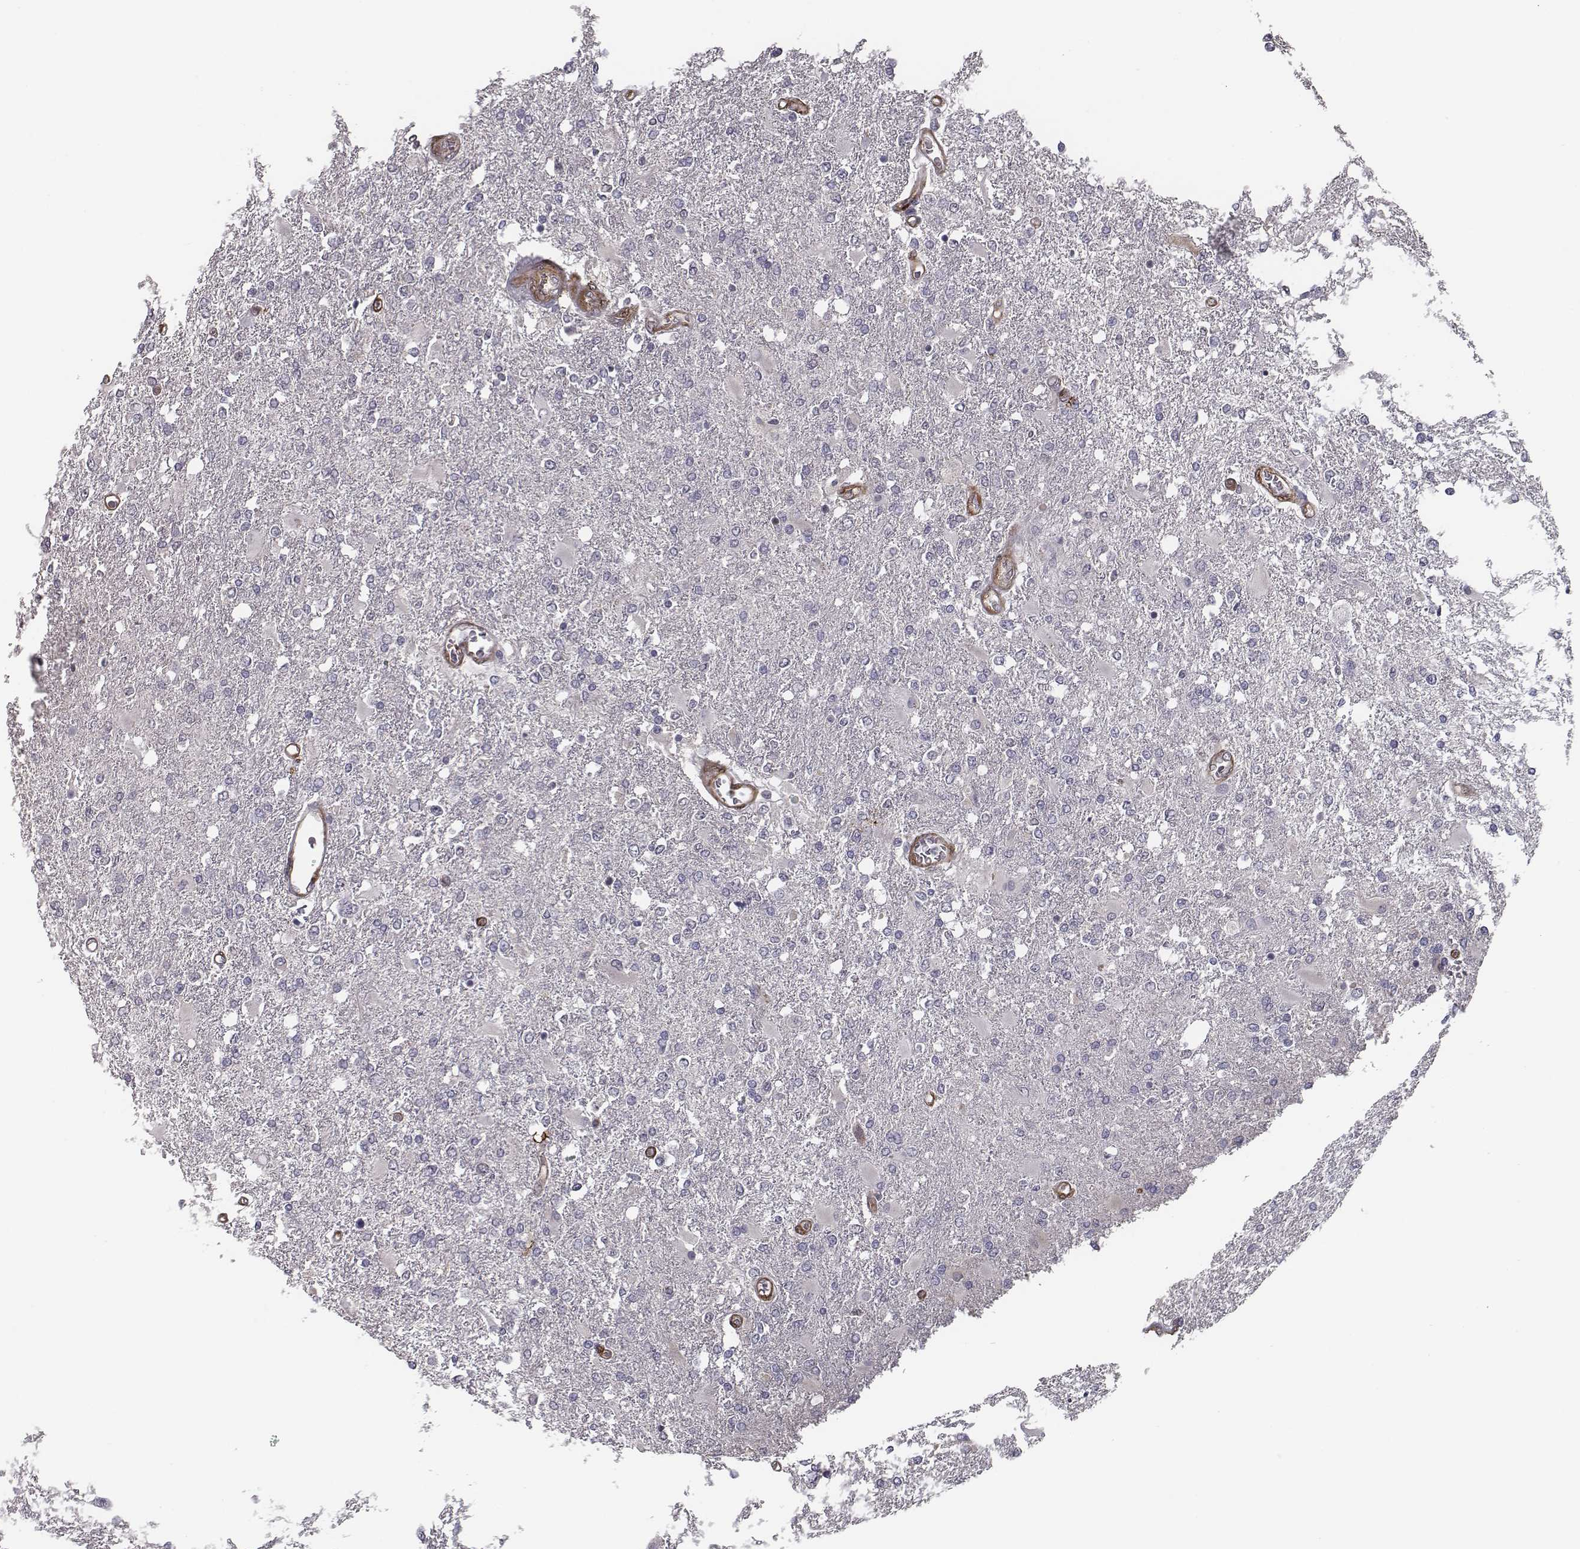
{"staining": {"intensity": "negative", "quantity": "none", "location": "none"}, "tissue": "glioma", "cell_type": "Tumor cells", "image_type": "cancer", "snomed": [{"axis": "morphology", "description": "Glioma, malignant, High grade"}, {"axis": "topography", "description": "Cerebral cortex"}], "caption": "Tumor cells show no significant positivity in glioma. The staining is performed using DAB (3,3'-diaminobenzidine) brown chromogen with nuclei counter-stained in using hematoxylin.", "gene": "ISYNA1", "patient": {"sex": "male", "age": 79}}